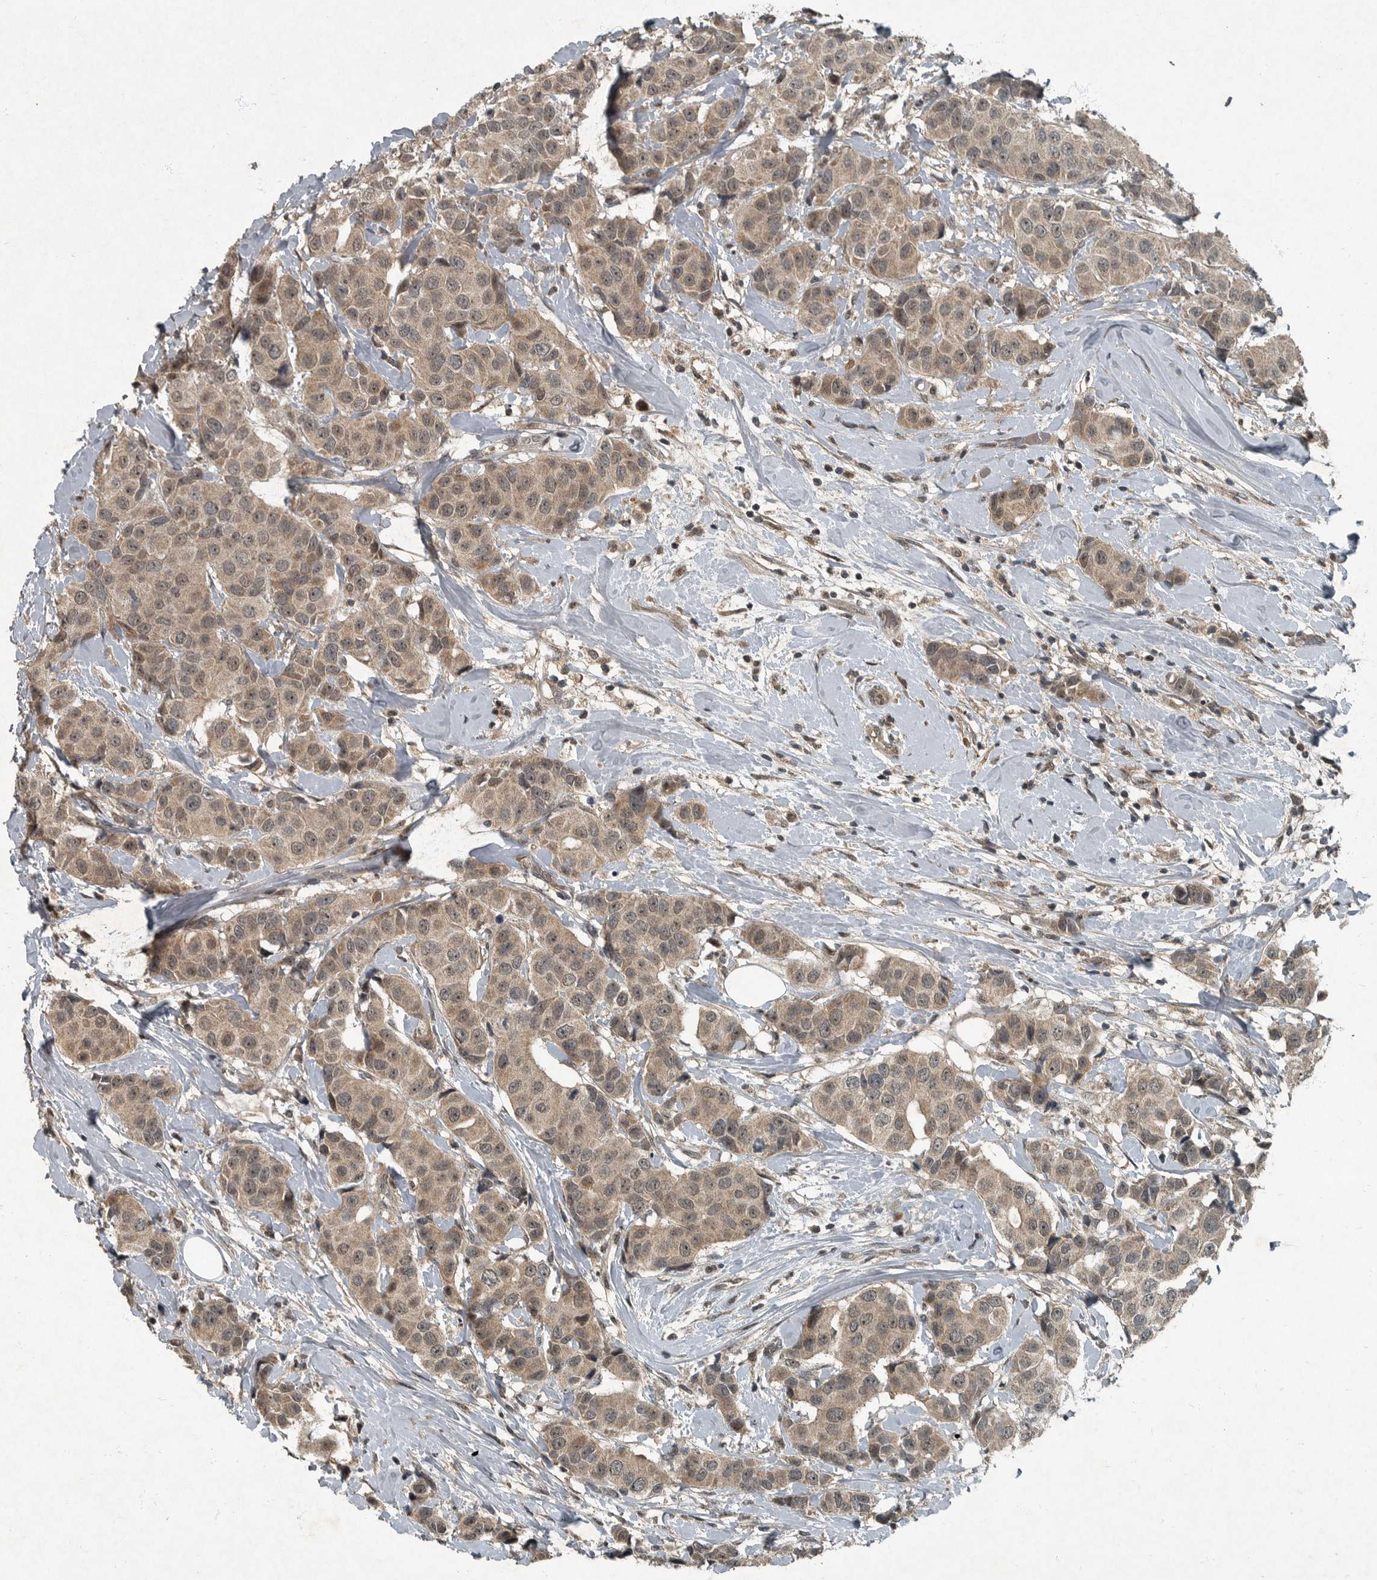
{"staining": {"intensity": "weak", "quantity": ">75%", "location": "cytoplasmic/membranous,nuclear"}, "tissue": "breast cancer", "cell_type": "Tumor cells", "image_type": "cancer", "snomed": [{"axis": "morphology", "description": "Normal tissue, NOS"}, {"axis": "morphology", "description": "Duct carcinoma"}, {"axis": "topography", "description": "Breast"}], "caption": "Intraductal carcinoma (breast) tissue shows weak cytoplasmic/membranous and nuclear staining in approximately >75% of tumor cells", "gene": "FOXO1", "patient": {"sex": "female", "age": 39}}